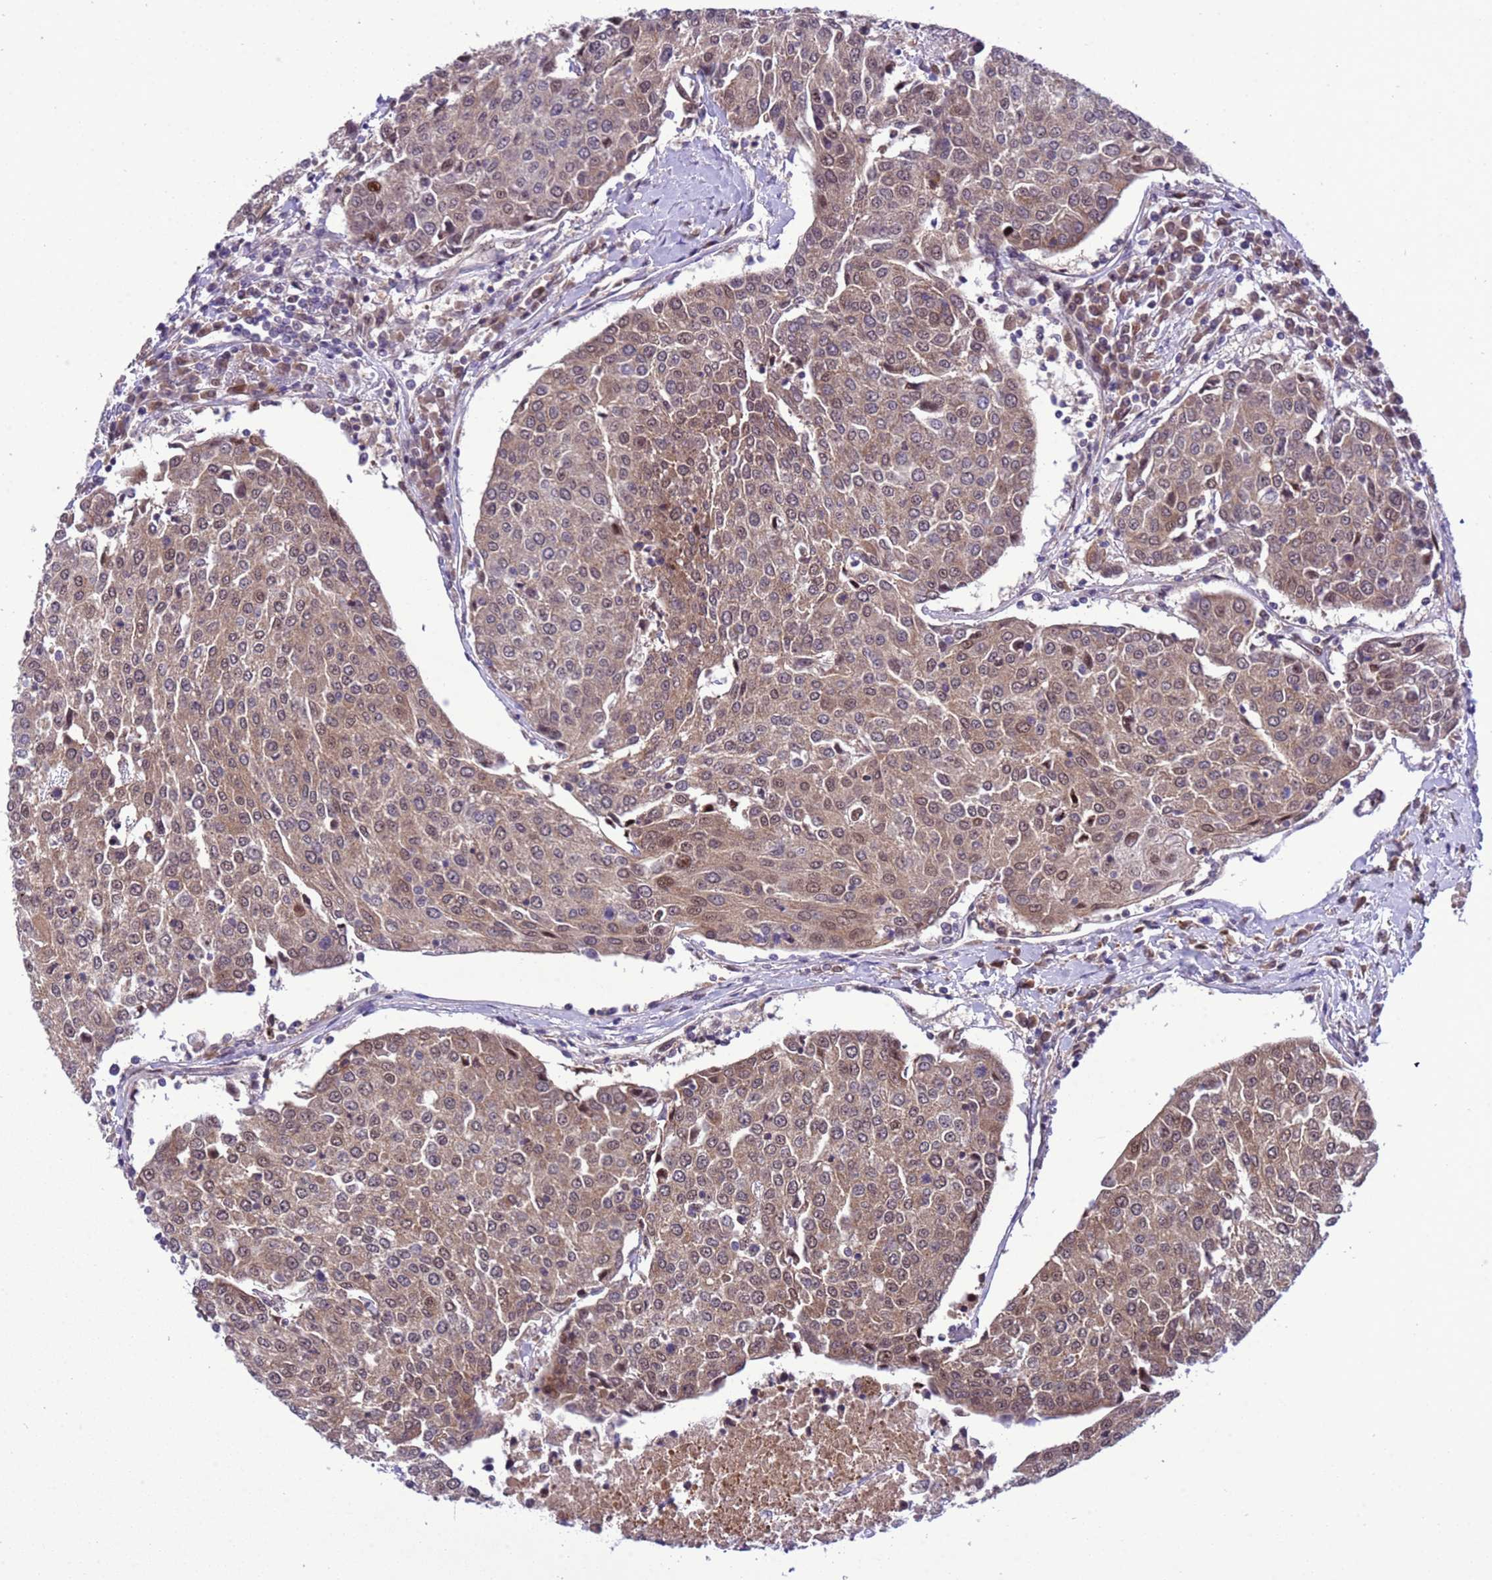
{"staining": {"intensity": "moderate", "quantity": "25%-75%", "location": "cytoplasmic/membranous,nuclear"}, "tissue": "urothelial cancer", "cell_type": "Tumor cells", "image_type": "cancer", "snomed": [{"axis": "morphology", "description": "Urothelial carcinoma, High grade"}, {"axis": "topography", "description": "Urinary bladder"}], "caption": "Protein expression analysis of high-grade urothelial carcinoma reveals moderate cytoplasmic/membranous and nuclear positivity in approximately 25%-75% of tumor cells.", "gene": "RASD1", "patient": {"sex": "female", "age": 85}}